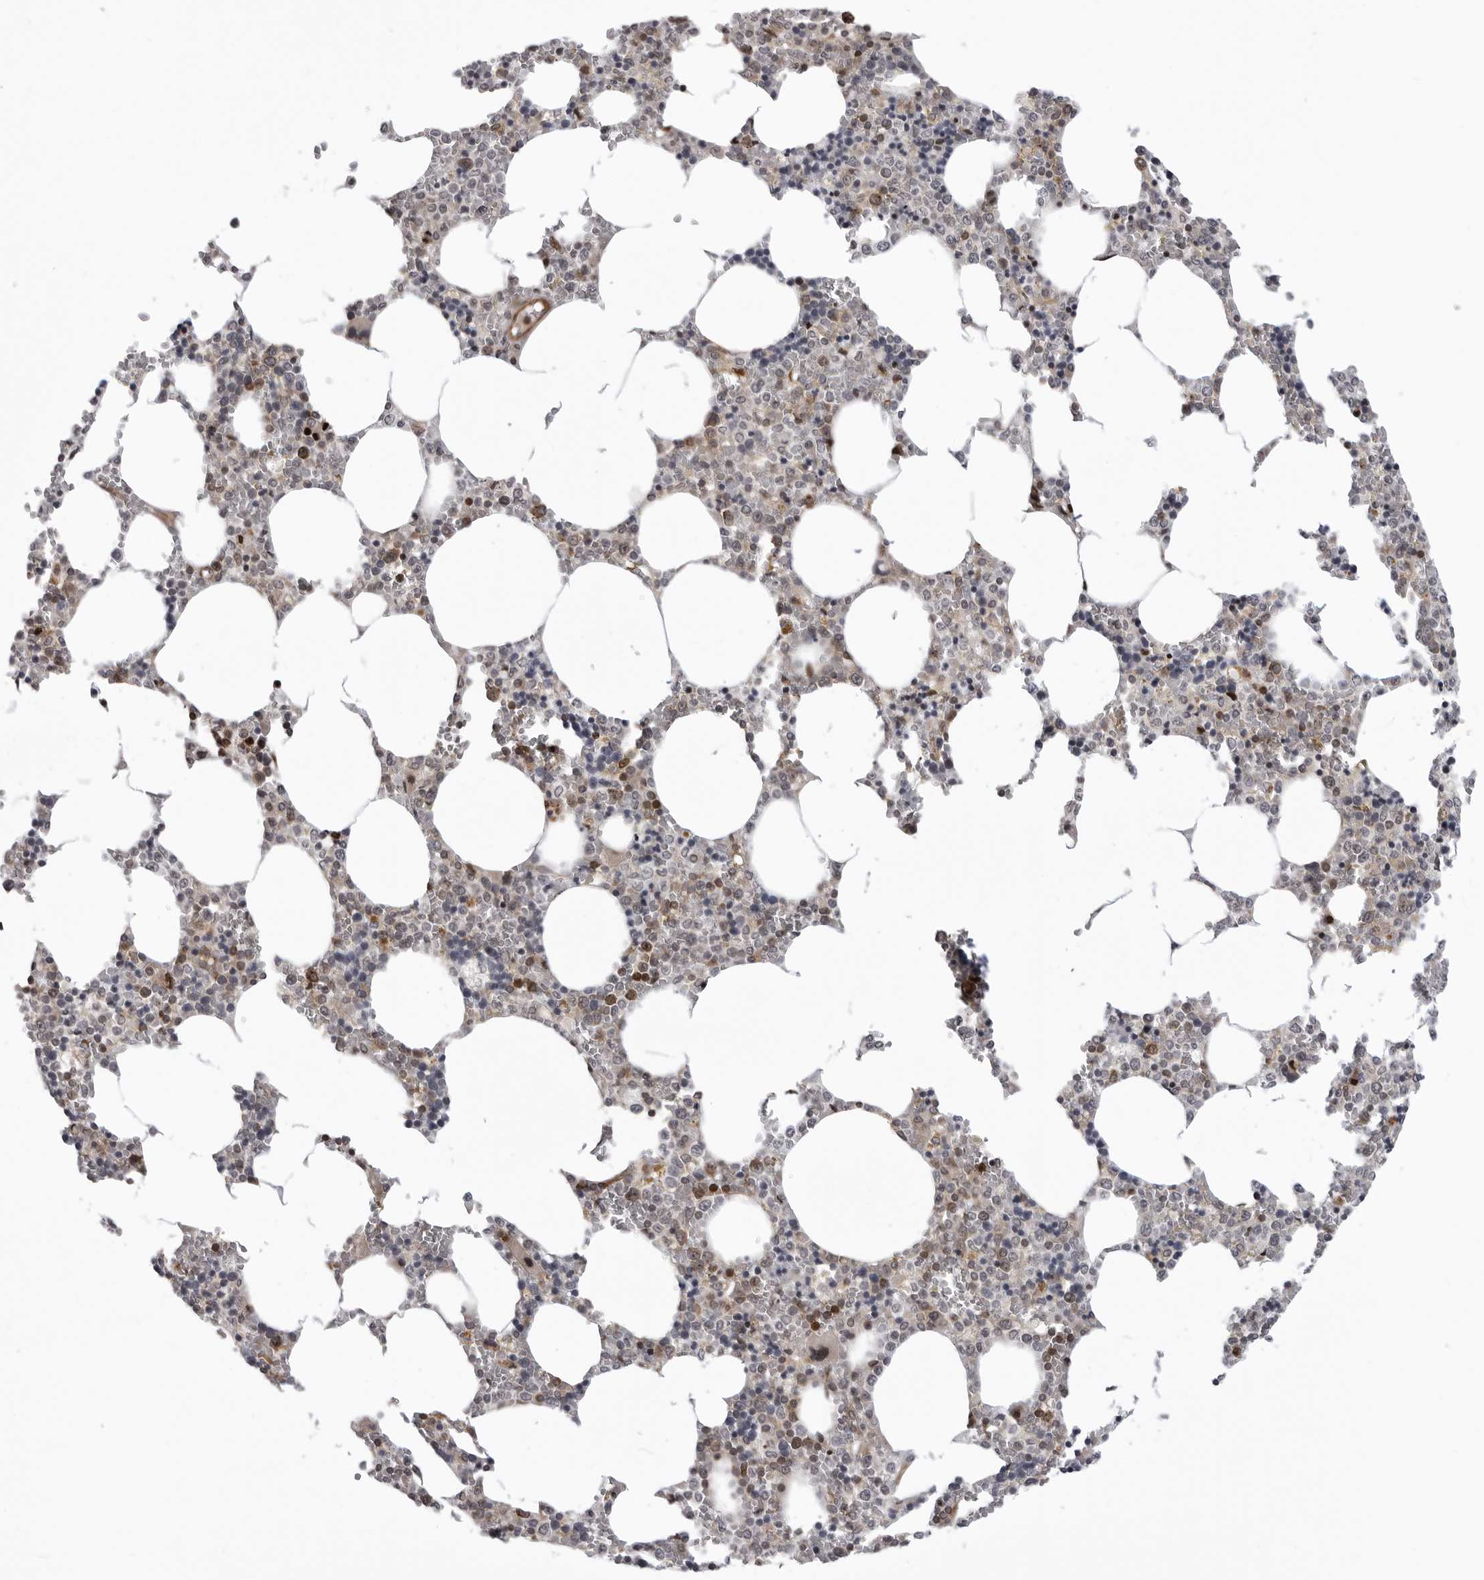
{"staining": {"intensity": "moderate", "quantity": "<25%", "location": "nuclear"}, "tissue": "bone marrow", "cell_type": "Hematopoietic cells", "image_type": "normal", "snomed": [{"axis": "morphology", "description": "Normal tissue, NOS"}, {"axis": "topography", "description": "Bone marrow"}], "caption": "IHC photomicrograph of unremarkable human bone marrow stained for a protein (brown), which exhibits low levels of moderate nuclear expression in about <25% of hematopoietic cells.", "gene": "ABL1", "patient": {"sex": "male", "age": 70}}